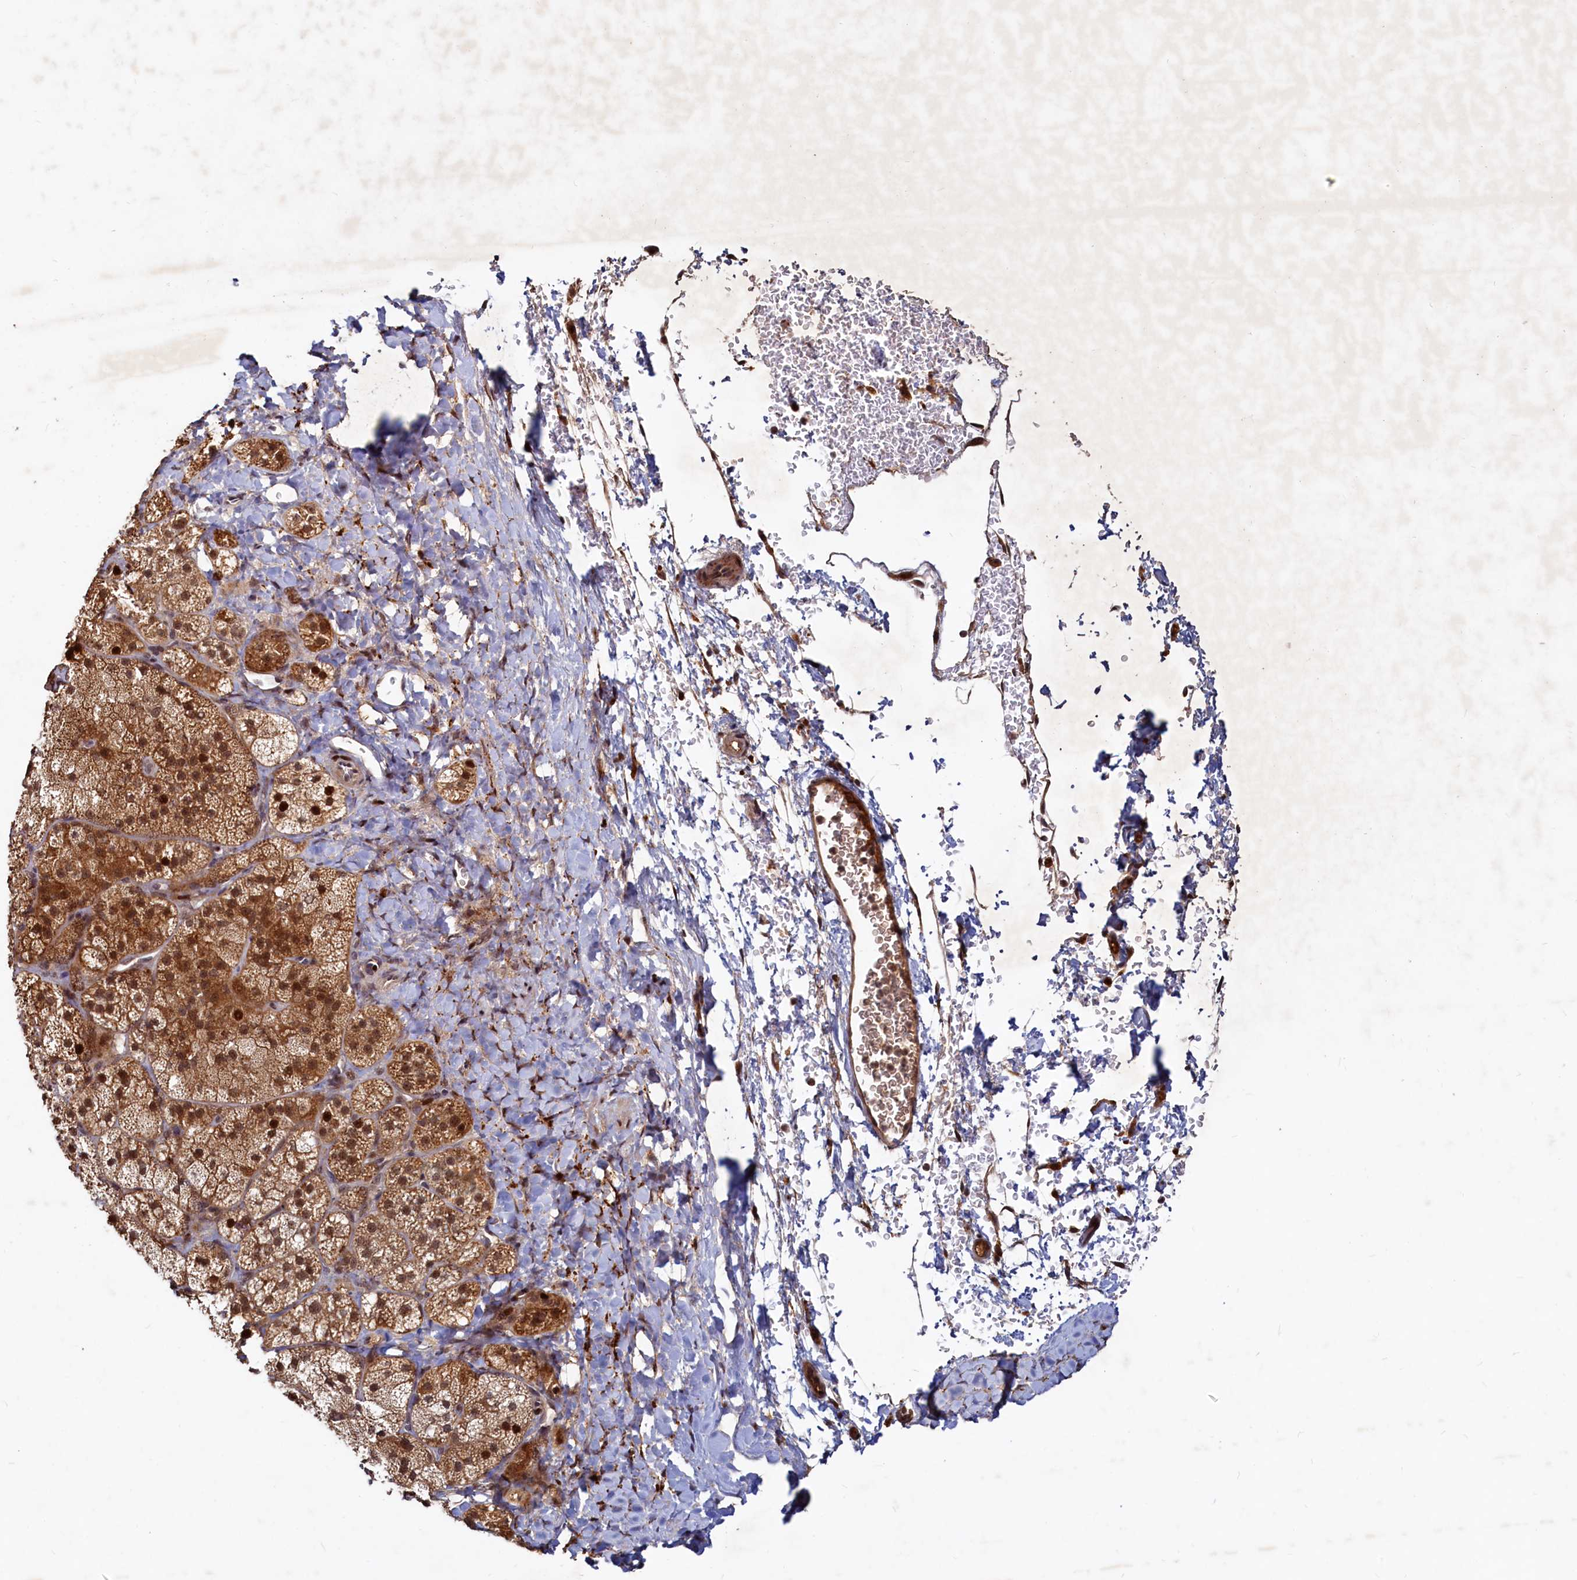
{"staining": {"intensity": "moderate", "quantity": ">75%", "location": "cytoplasmic/membranous,nuclear"}, "tissue": "adrenal gland", "cell_type": "Glandular cells", "image_type": "normal", "snomed": [{"axis": "morphology", "description": "Normal tissue, NOS"}, {"axis": "topography", "description": "Adrenal gland"}], "caption": "Protein expression analysis of benign adrenal gland shows moderate cytoplasmic/membranous,nuclear expression in approximately >75% of glandular cells.", "gene": "TRAPPC4", "patient": {"sex": "male", "age": 61}}